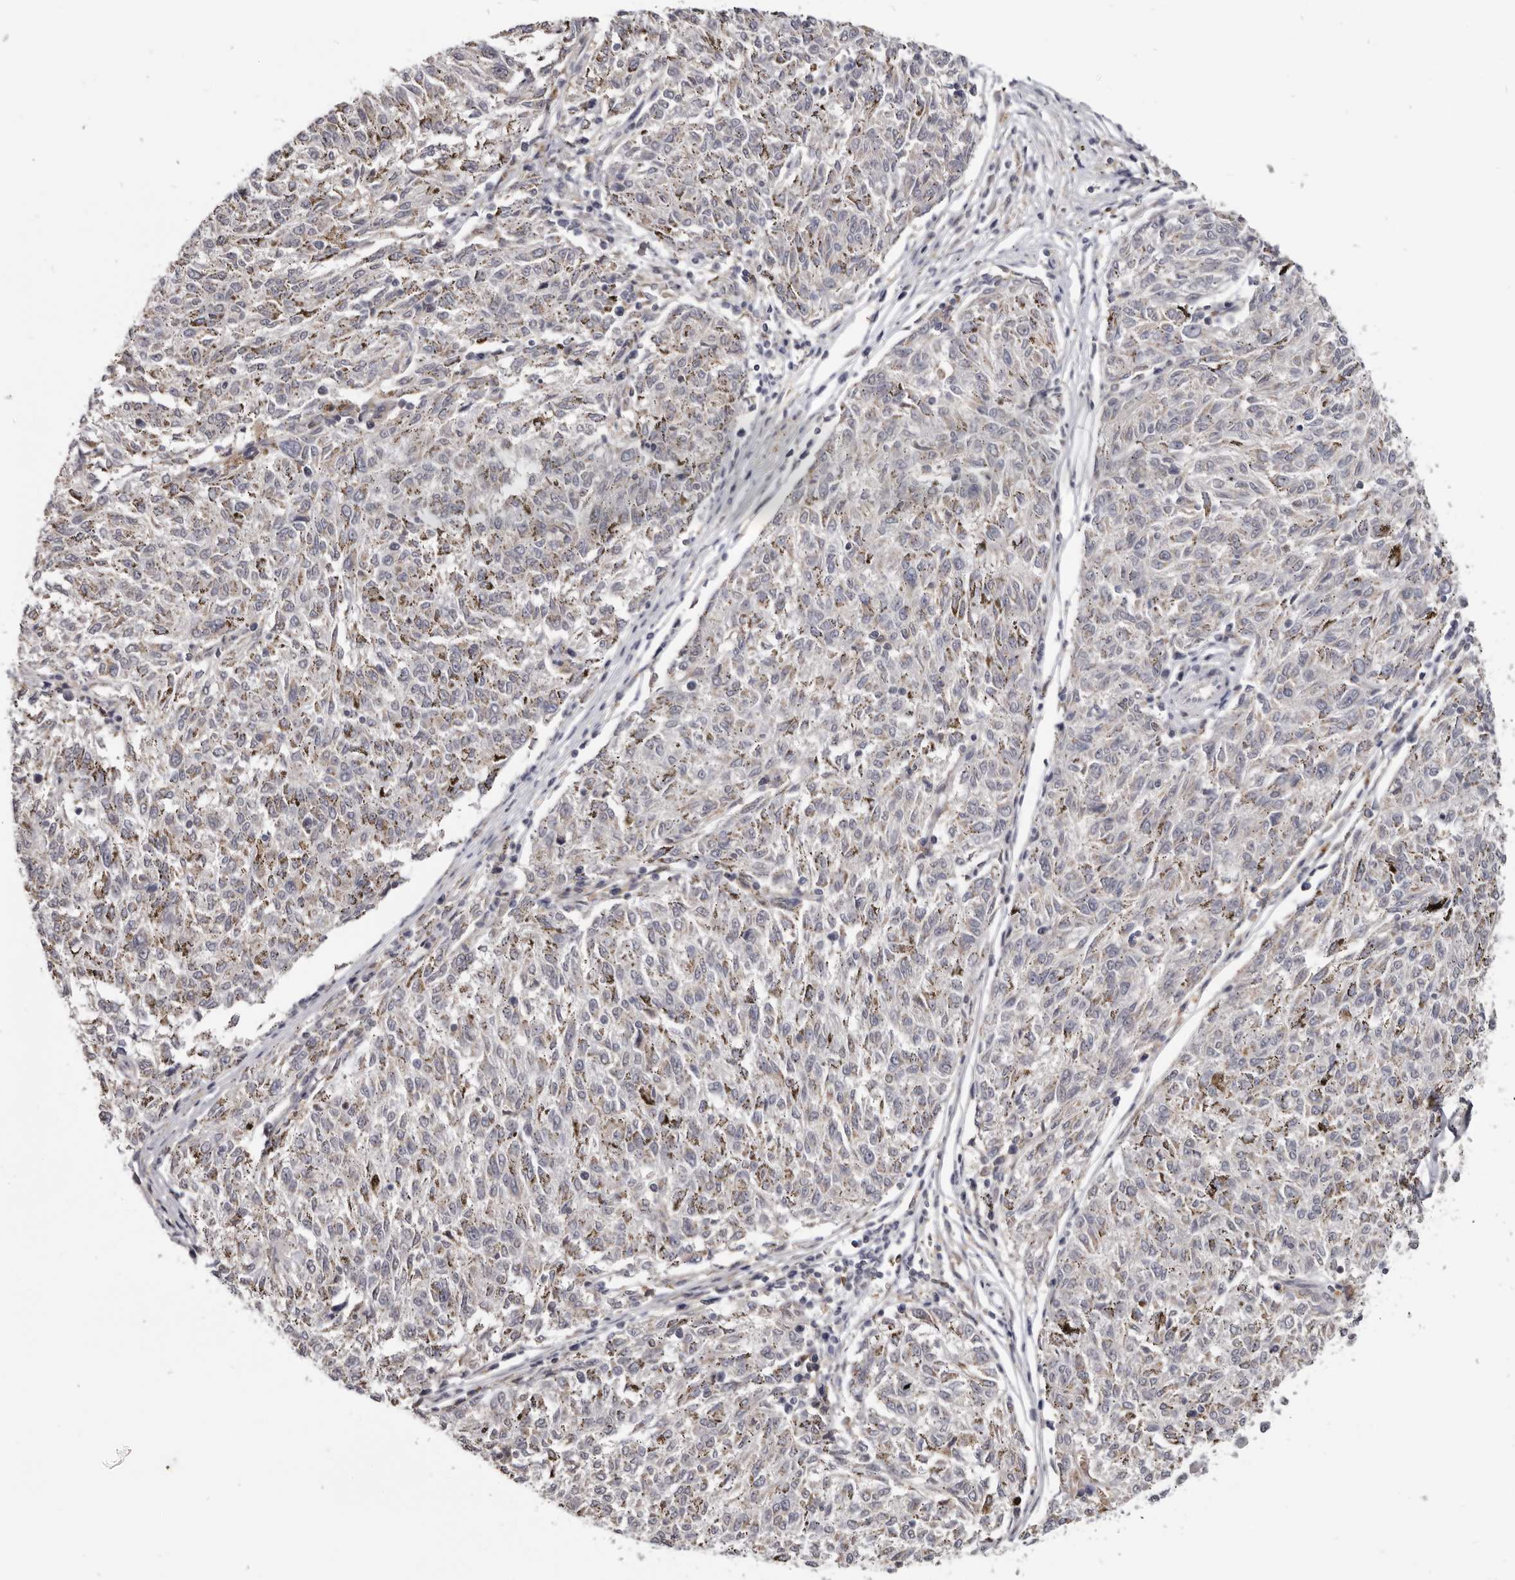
{"staining": {"intensity": "weak", "quantity": "25%-75%", "location": "cytoplasmic/membranous"}, "tissue": "melanoma", "cell_type": "Tumor cells", "image_type": "cancer", "snomed": [{"axis": "morphology", "description": "Malignant melanoma, NOS"}, {"axis": "topography", "description": "Skin"}], "caption": "Immunohistochemical staining of human melanoma demonstrates low levels of weak cytoplasmic/membranous positivity in approximately 25%-75% of tumor cells.", "gene": "CGN", "patient": {"sex": "female", "age": 72}}